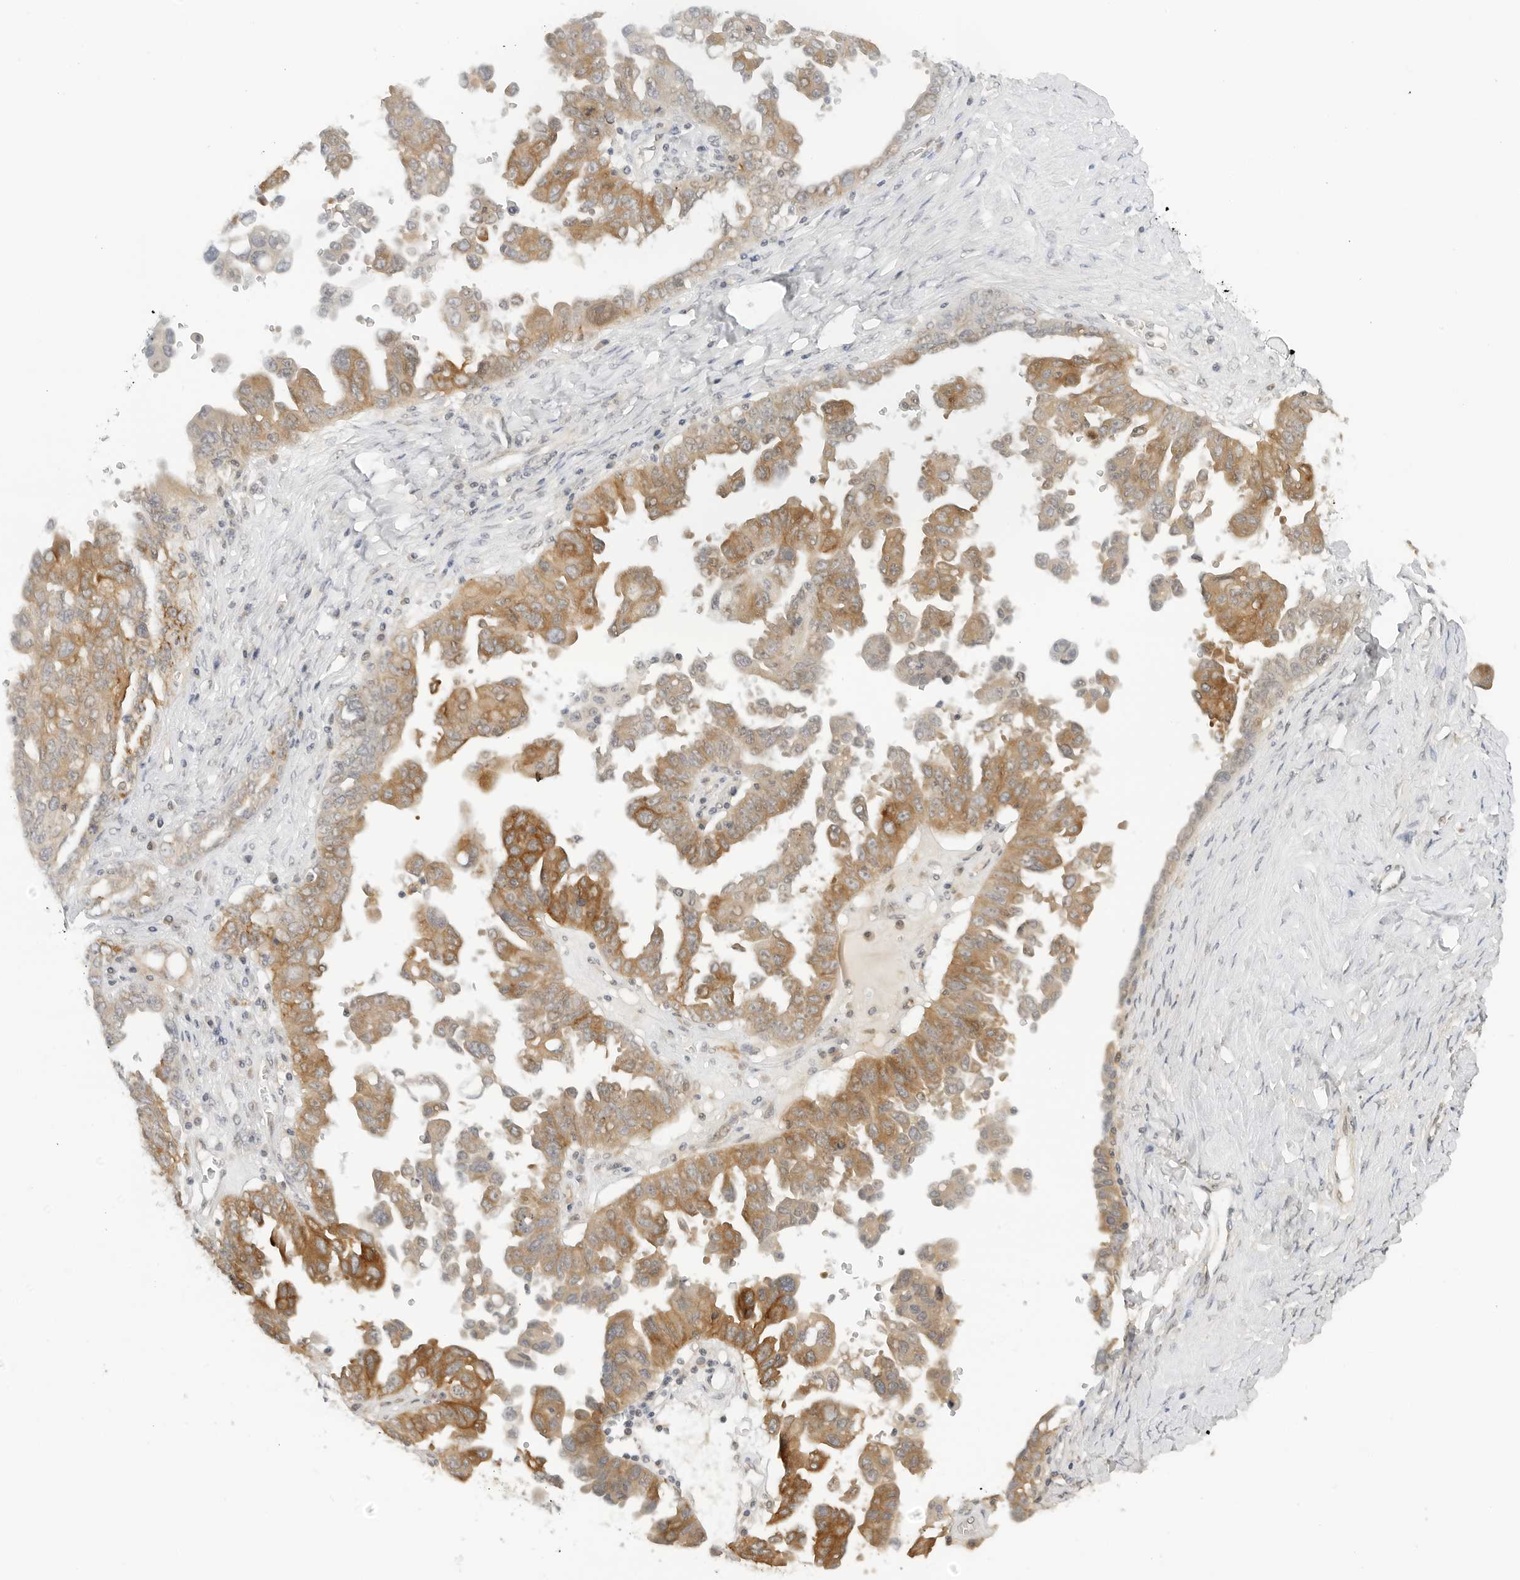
{"staining": {"intensity": "moderate", "quantity": ">75%", "location": "cytoplasmic/membranous"}, "tissue": "ovarian cancer", "cell_type": "Tumor cells", "image_type": "cancer", "snomed": [{"axis": "morphology", "description": "Carcinoma, endometroid"}, {"axis": "topography", "description": "Ovary"}], "caption": "Immunohistochemistry photomicrograph of human ovarian cancer stained for a protein (brown), which displays medium levels of moderate cytoplasmic/membranous expression in approximately >75% of tumor cells.", "gene": "NEO1", "patient": {"sex": "female", "age": 62}}